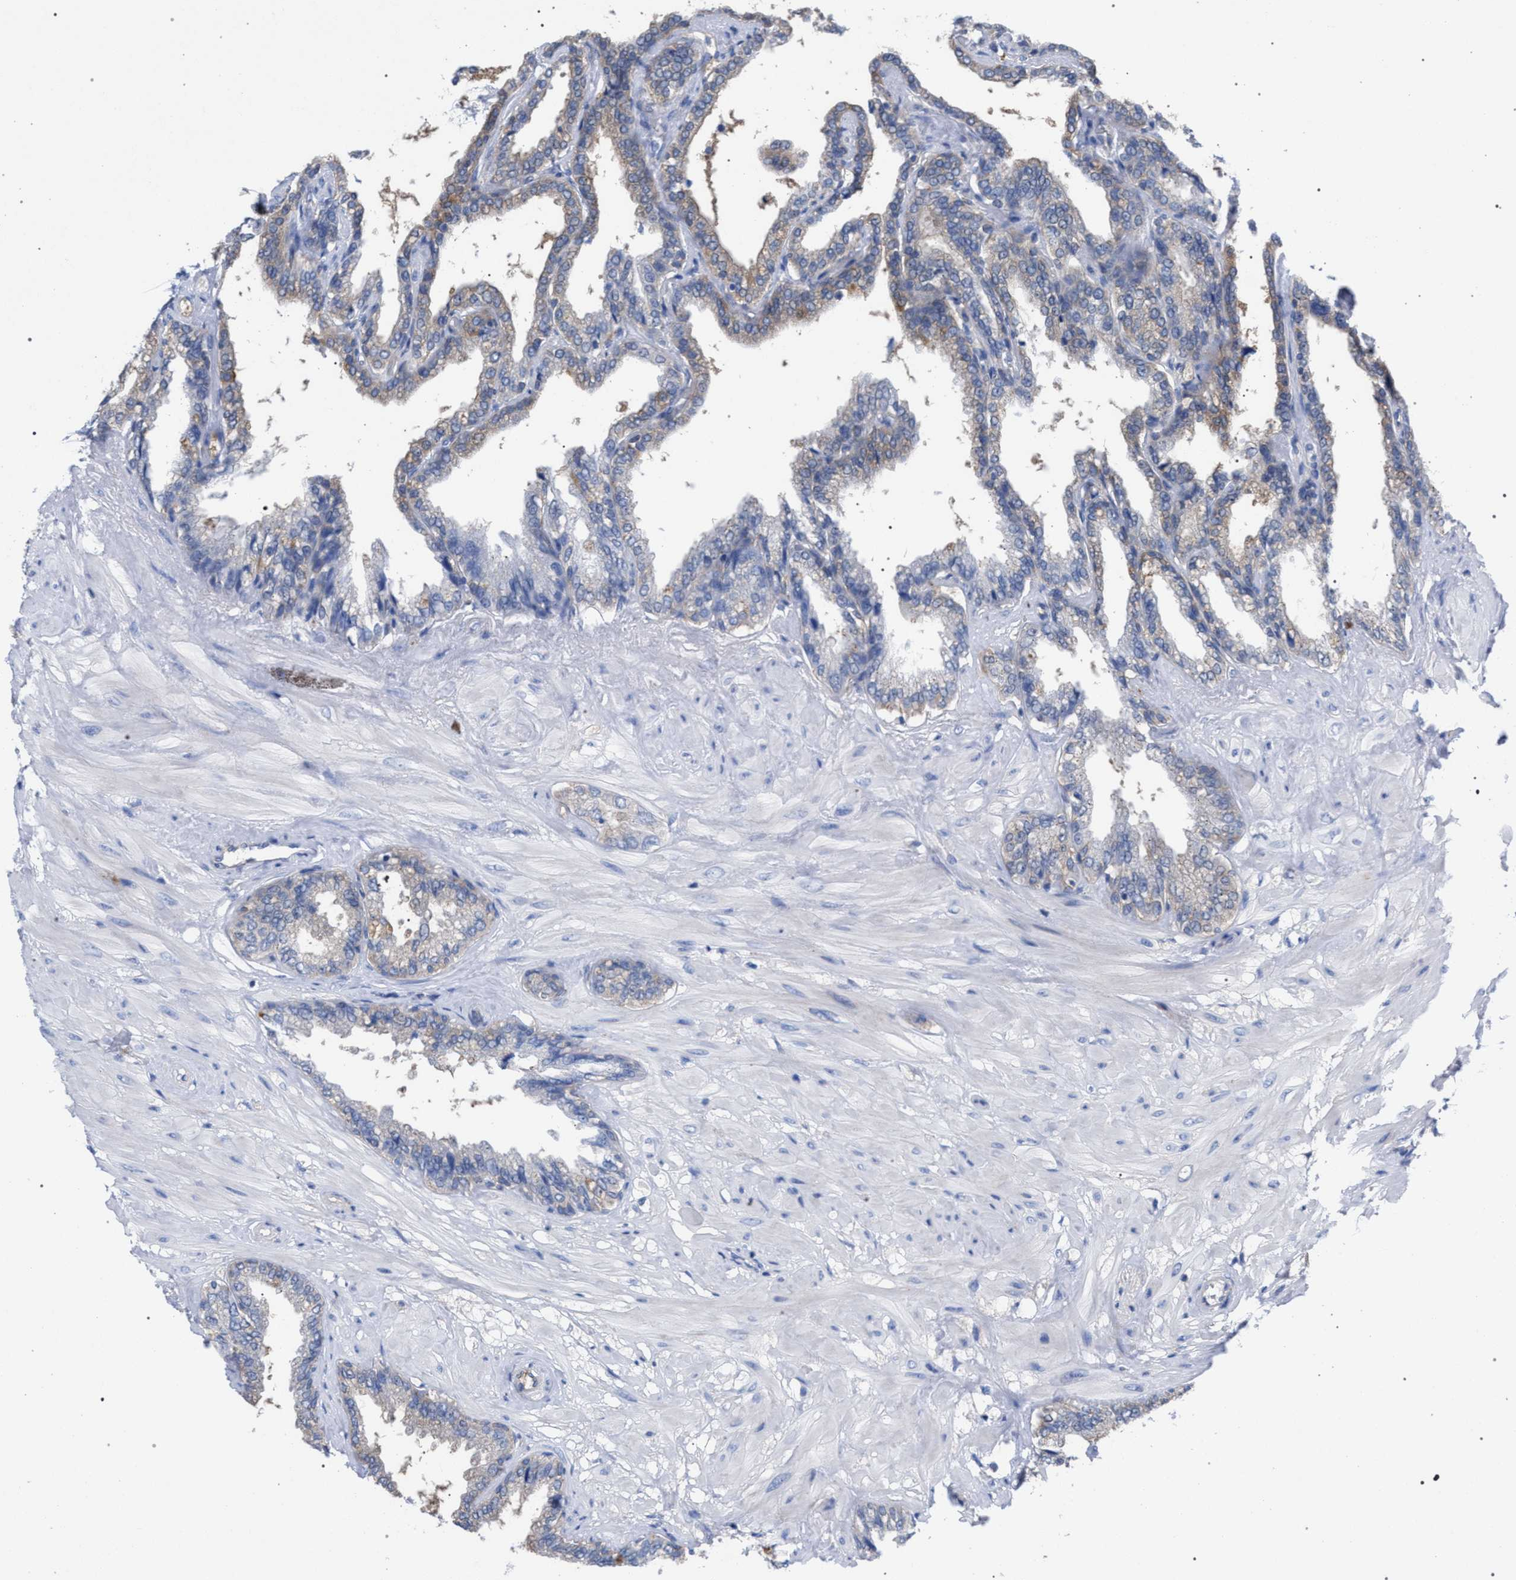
{"staining": {"intensity": "weak", "quantity": "25%-75%", "location": "cytoplasmic/membranous"}, "tissue": "seminal vesicle", "cell_type": "Glandular cells", "image_type": "normal", "snomed": [{"axis": "morphology", "description": "Normal tissue, NOS"}, {"axis": "topography", "description": "Seminal veicle"}], "caption": "This is a micrograph of immunohistochemistry staining of benign seminal vesicle, which shows weak staining in the cytoplasmic/membranous of glandular cells.", "gene": "GMPR", "patient": {"sex": "male", "age": 46}}